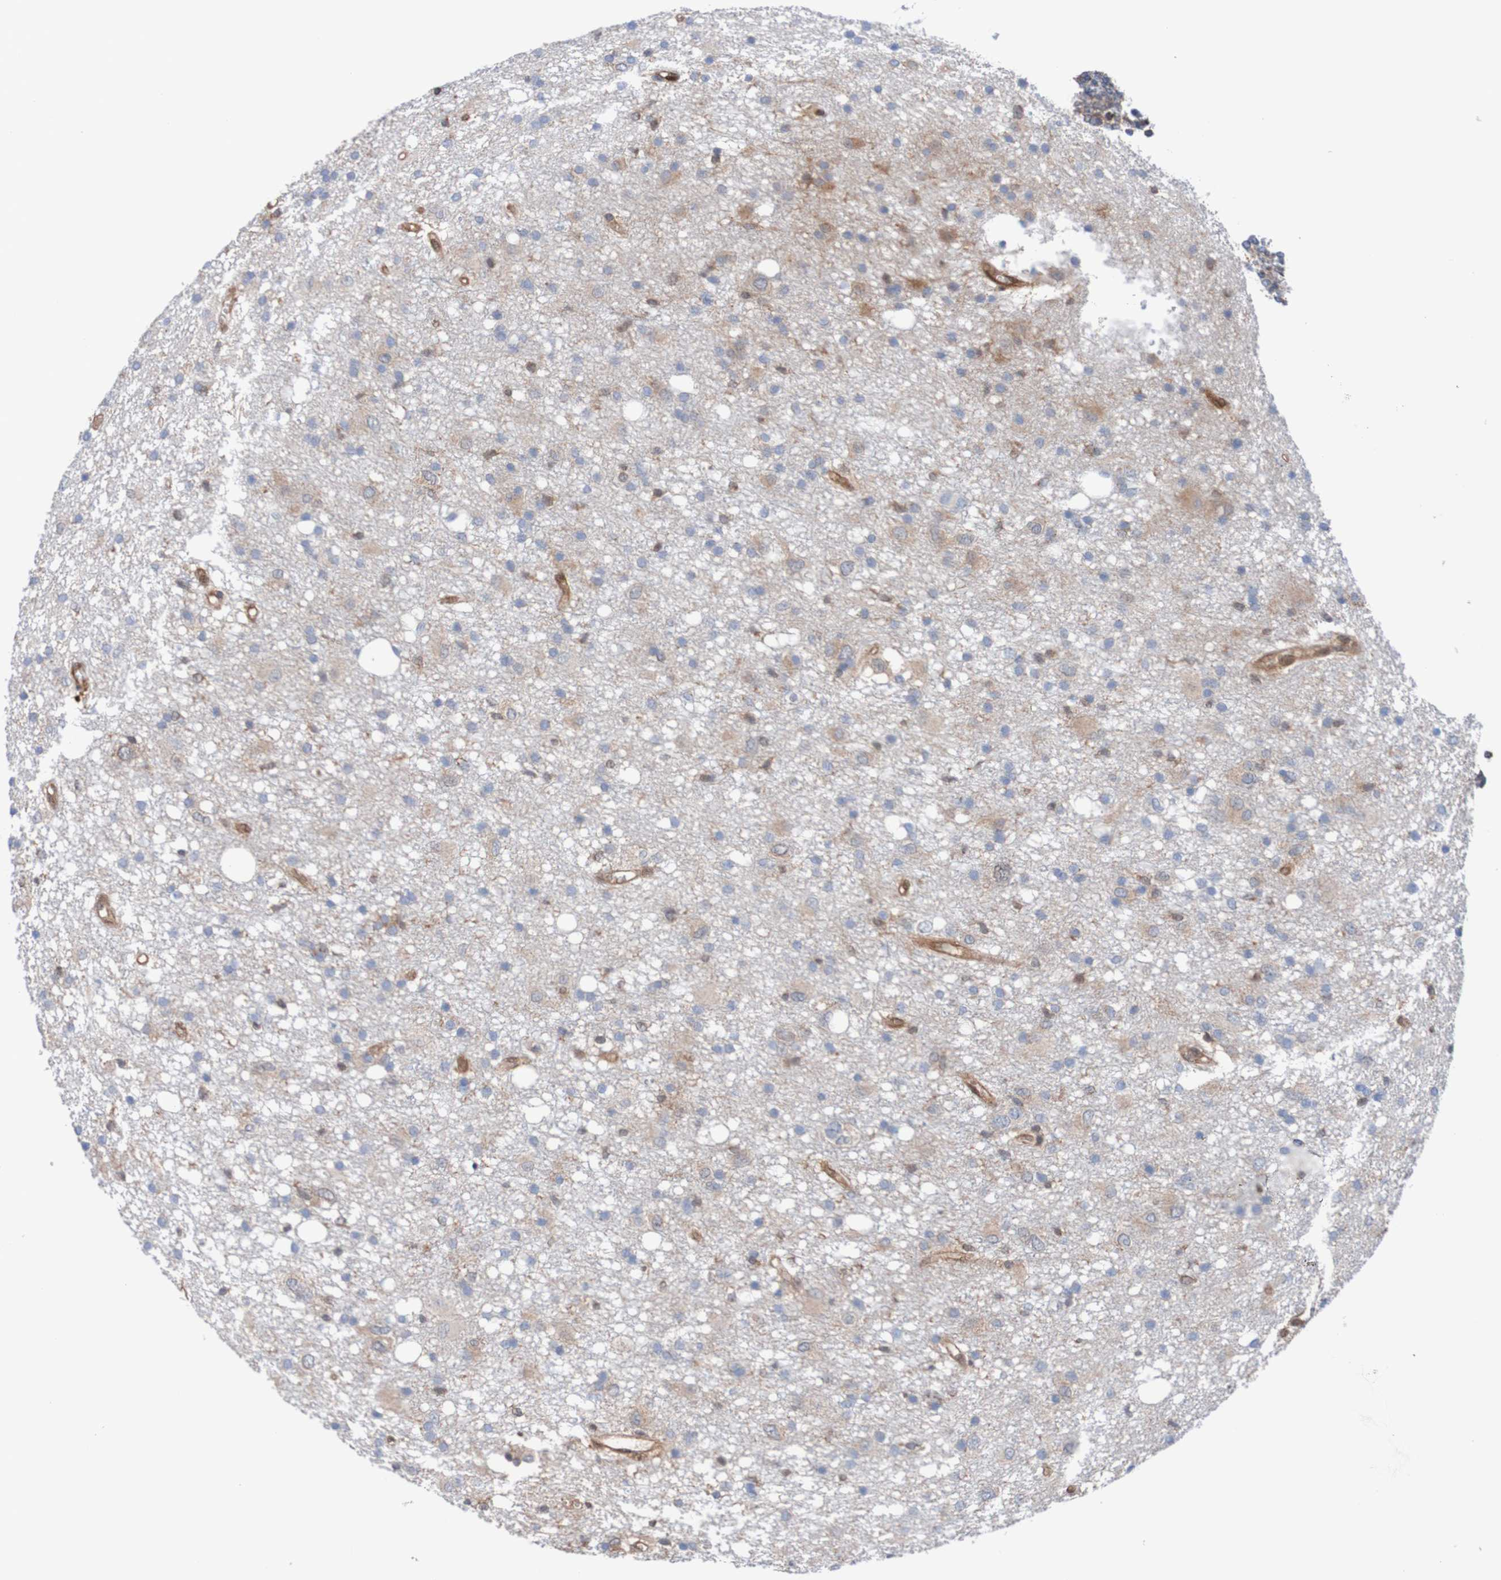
{"staining": {"intensity": "weak", "quantity": "25%-75%", "location": "cytoplasmic/membranous"}, "tissue": "glioma", "cell_type": "Tumor cells", "image_type": "cancer", "snomed": [{"axis": "morphology", "description": "Glioma, malignant, High grade"}, {"axis": "topography", "description": "Brain"}], "caption": "Glioma was stained to show a protein in brown. There is low levels of weak cytoplasmic/membranous expression in about 25%-75% of tumor cells.", "gene": "RIGI", "patient": {"sex": "female", "age": 59}}